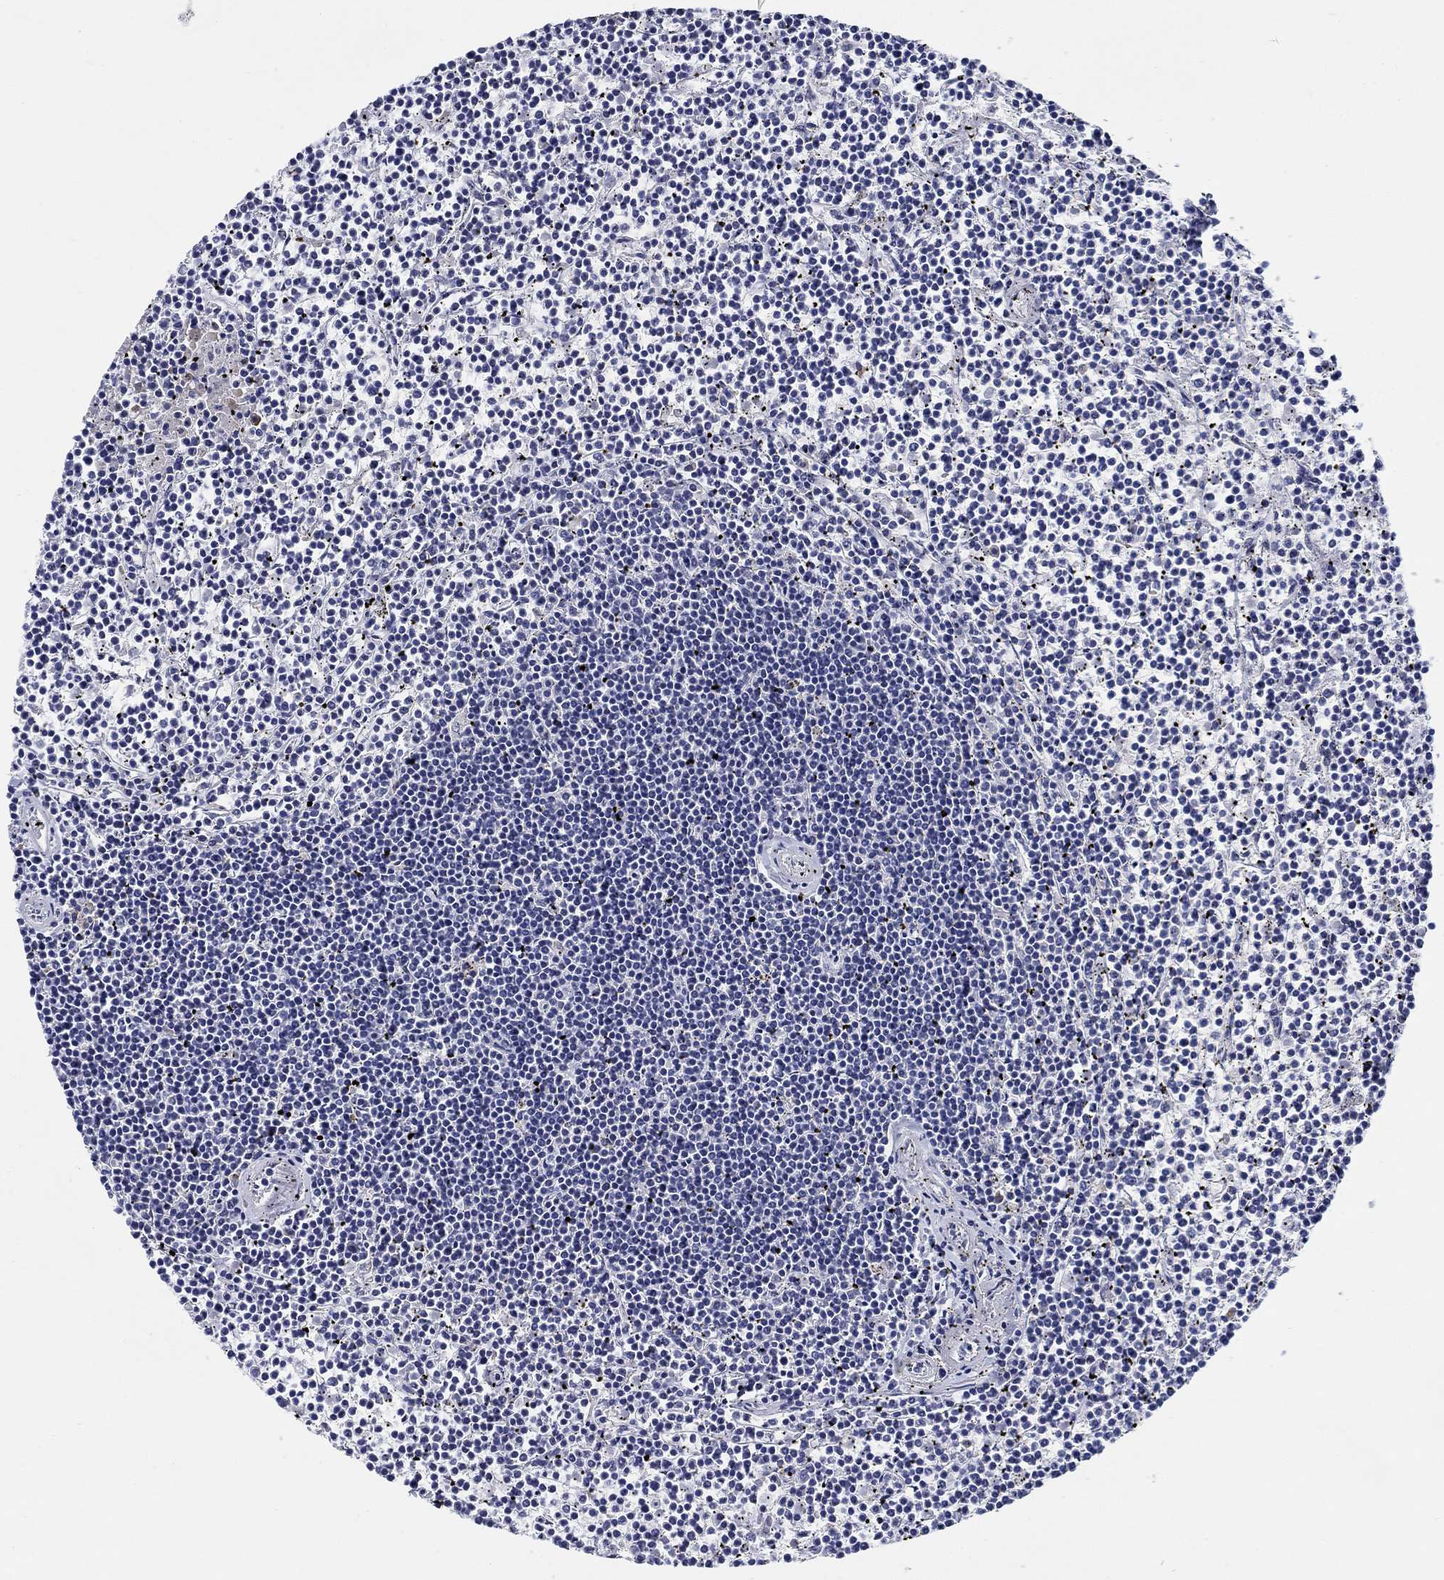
{"staining": {"intensity": "negative", "quantity": "none", "location": "none"}, "tissue": "lymphoma", "cell_type": "Tumor cells", "image_type": "cancer", "snomed": [{"axis": "morphology", "description": "Malignant lymphoma, non-Hodgkin's type, Low grade"}, {"axis": "topography", "description": "Spleen"}], "caption": "IHC of human low-grade malignant lymphoma, non-Hodgkin's type reveals no positivity in tumor cells. (DAB IHC visualized using brightfield microscopy, high magnification).", "gene": "RAP1GAP", "patient": {"sex": "female", "age": 19}}